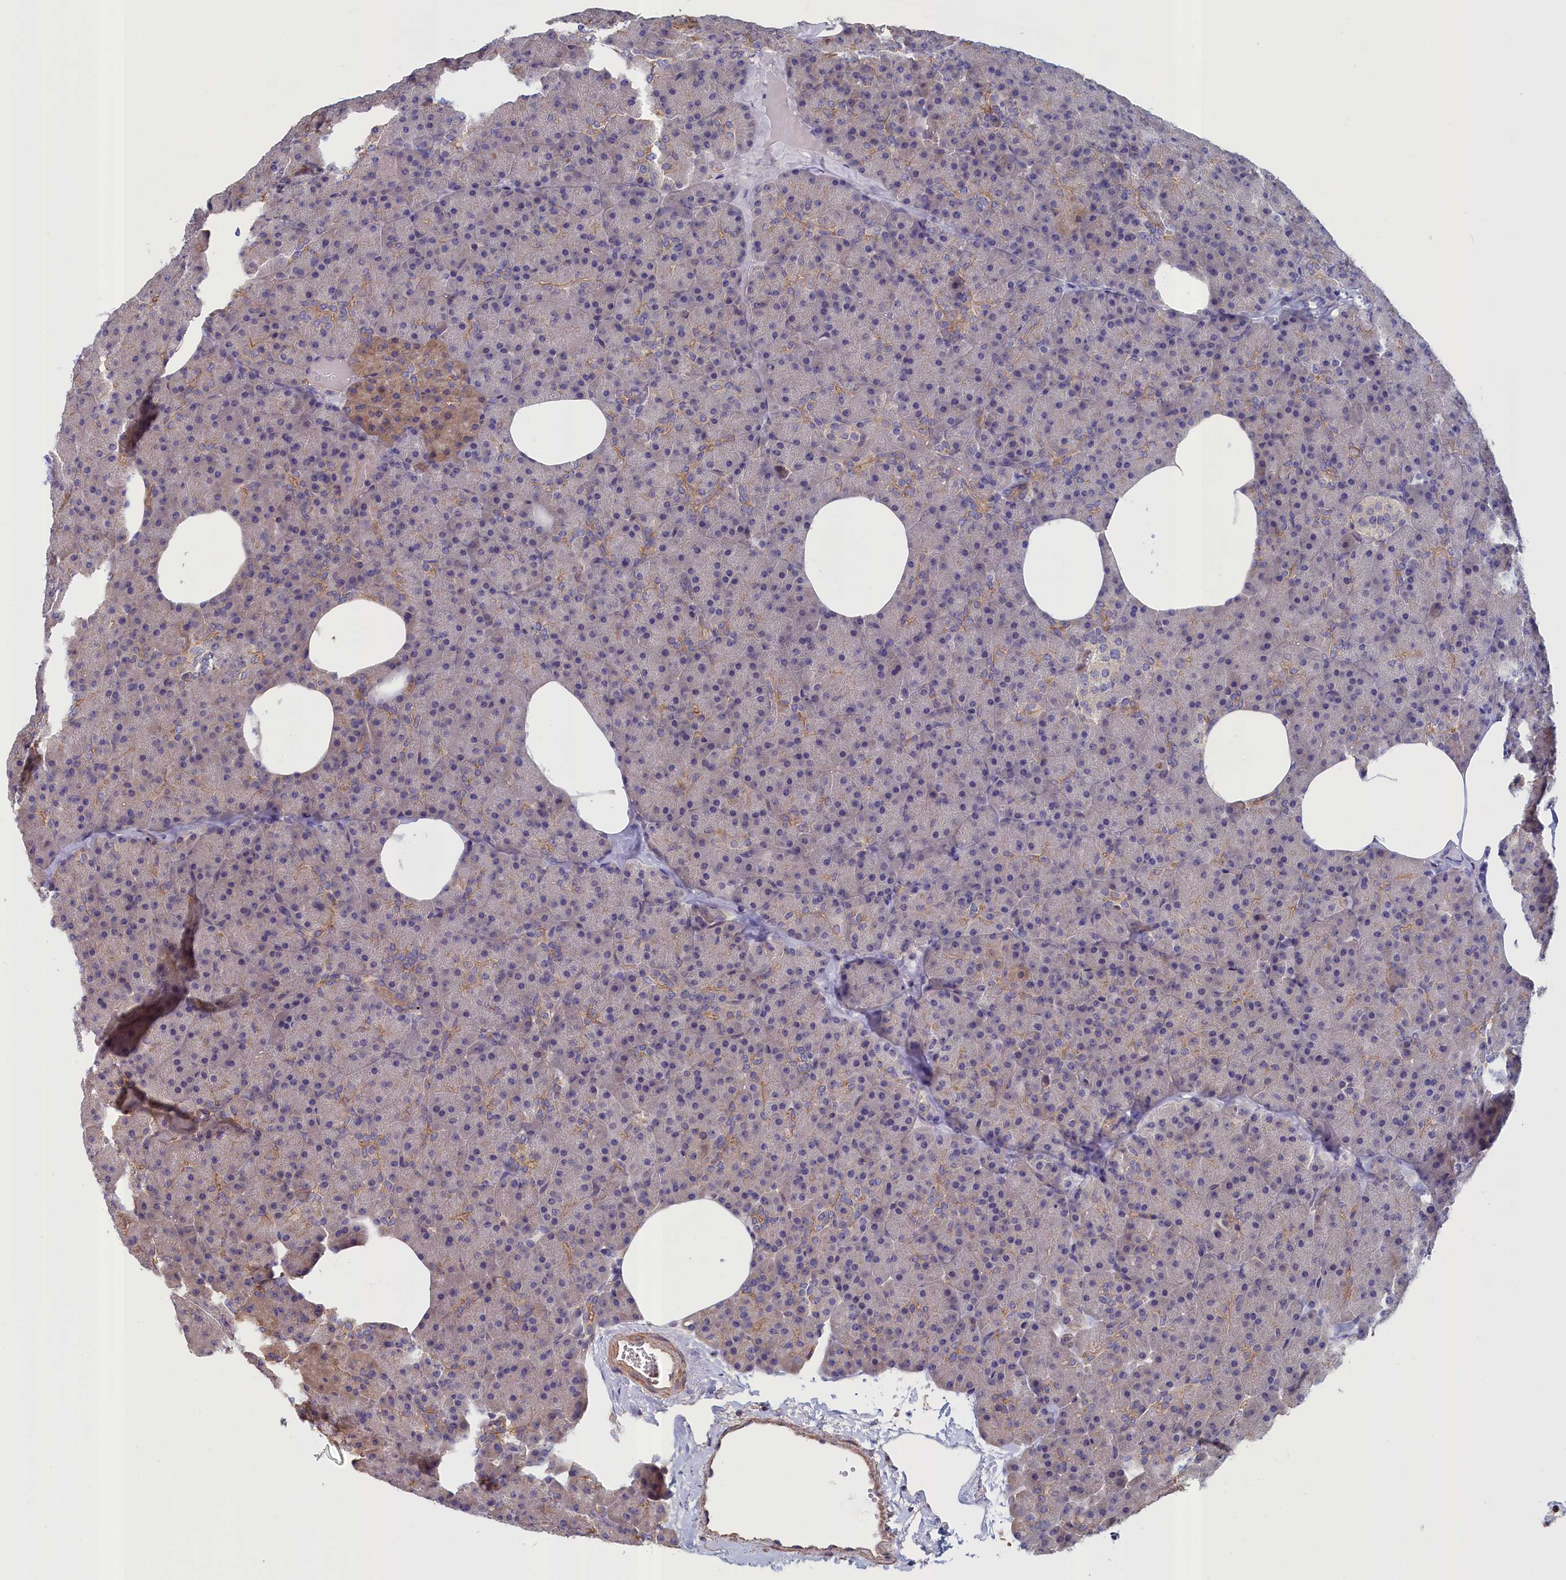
{"staining": {"intensity": "moderate", "quantity": "<25%", "location": "cytoplasmic/membranous"}, "tissue": "pancreas", "cell_type": "Exocrine glandular cells", "image_type": "normal", "snomed": [{"axis": "morphology", "description": "Normal tissue, NOS"}, {"axis": "morphology", "description": "Carcinoid, malignant, NOS"}, {"axis": "topography", "description": "Pancreas"}], "caption": "Immunohistochemical staining of normal human pancreas displays low levels of moderate cytoplasmic/membranous staining in about <25% of exocrine glandular cells. The protein is stained brown, and the nuclei are stained in blue (DAB IHC with brightfield microscopy, high magnification).", "gene": "ANKRD2", "patient": {"sex": "female", "age": 35}}